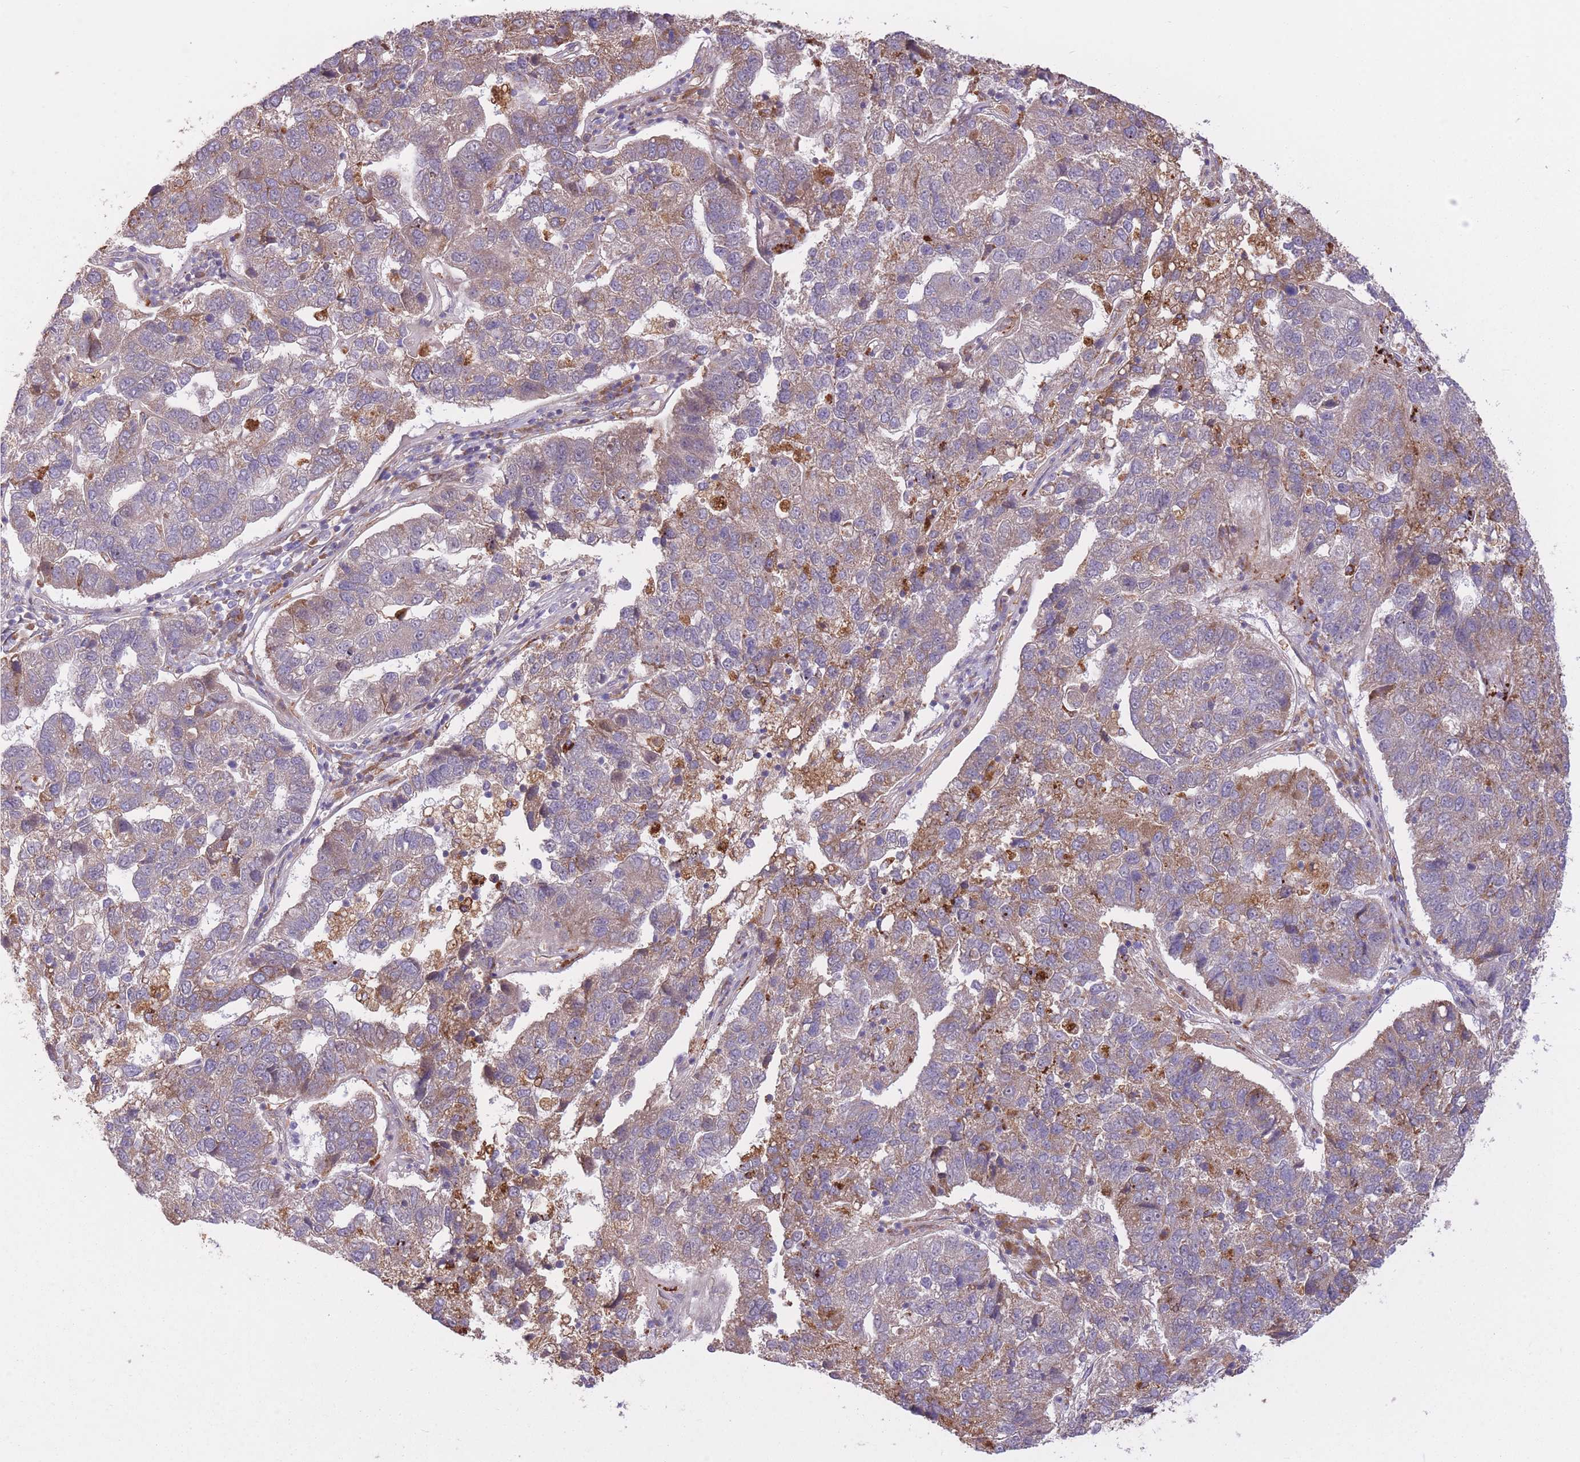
{"staining": {"intensity": "moderate", "quantity": "<25%", "location": "cytoplasmic/membranous"}, "tissue": "pancreatic cancer", "cell_type": "Tumor cells", "image_type": "cancer", "snomed": [{"axis": "morphology", "description": "Adenocarcinoma, NOS"}, {"axis": "topography", "description": "Pancreas"}], "caption": "Pancreatic cancer (adenocarcinoma) stained for a protein shows moderate cytoplasmic/membranous positivity in tumor cells.", "gene": "POLR3F", "patient": {"sex": "female", "age": 61}}